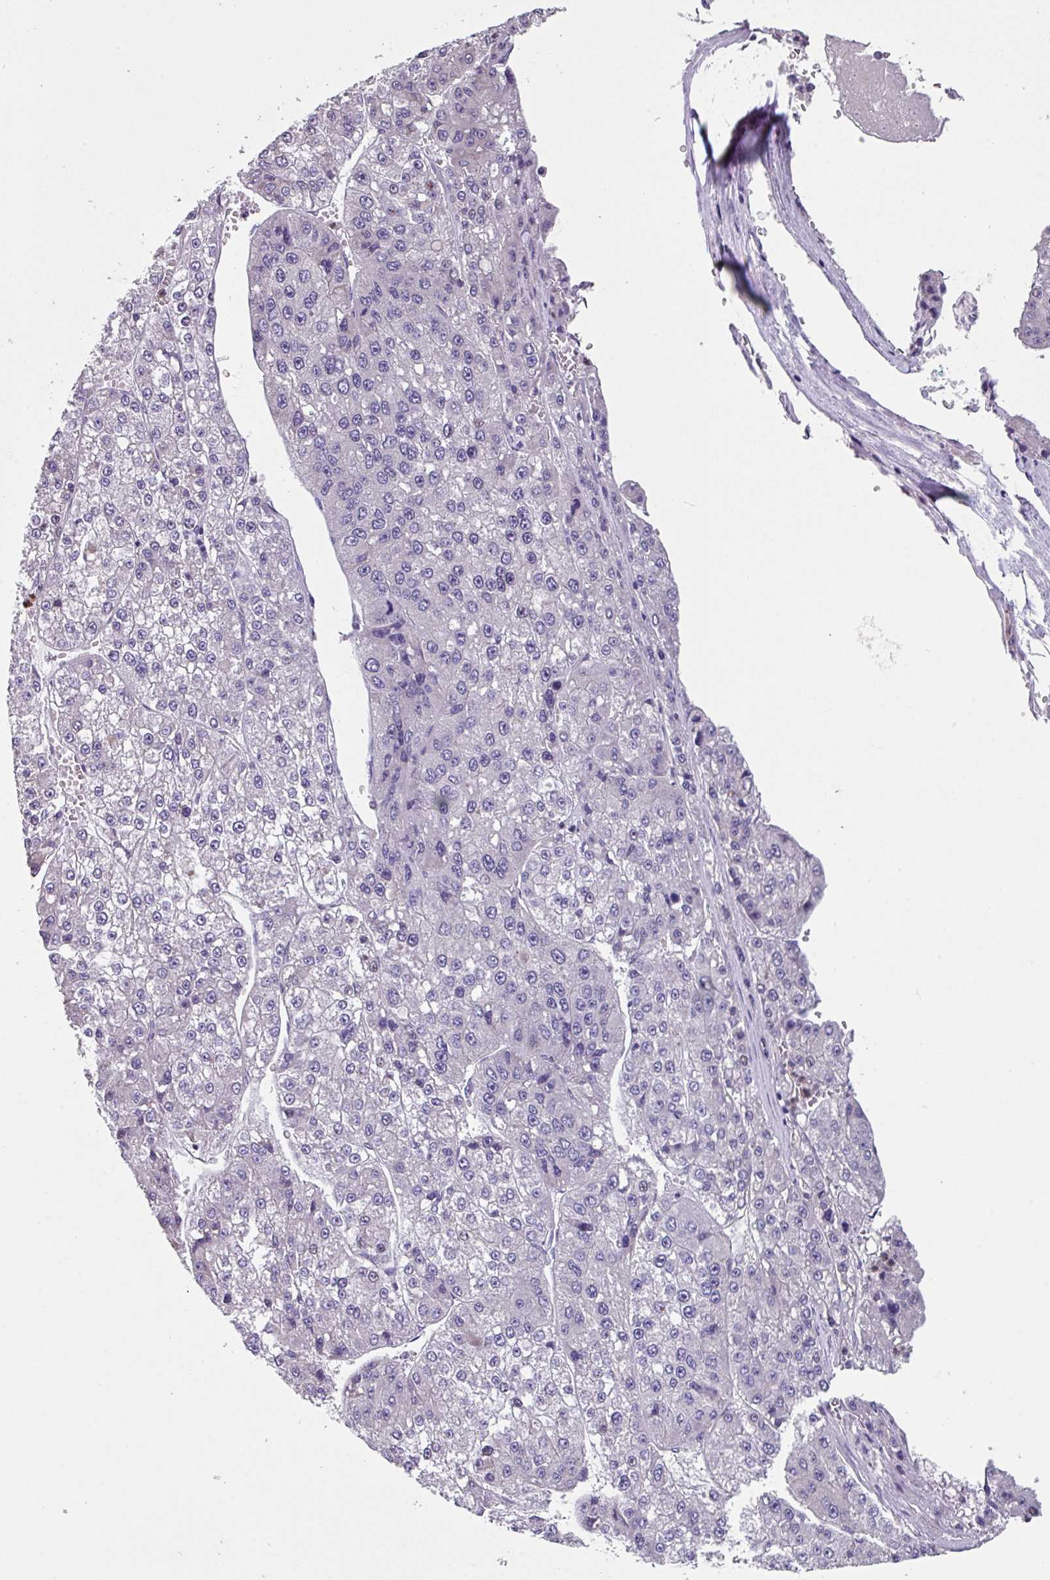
{"staining": {"intensity": "negative", "quantity": "none", "location": "none"}, "tissue": "liver cancer", "cell_type": "Tumor cells", "image_type": "cancer", "snomed": [{"axis": "morphology", "description": "Carcinoma, Hepatocellular, NOS"}, {"axis": "topography", "description": "Liver"}], "caption": "Tumor cells are negative for brown protein staining in liver cancer. Brightfield microscopy of immunohistochemistry stained with DAB (brown) and hematoxylin (blue), captured at high magnification.", "gene": "ZFP3", "patient": {"sex": "female", "age": 73}}